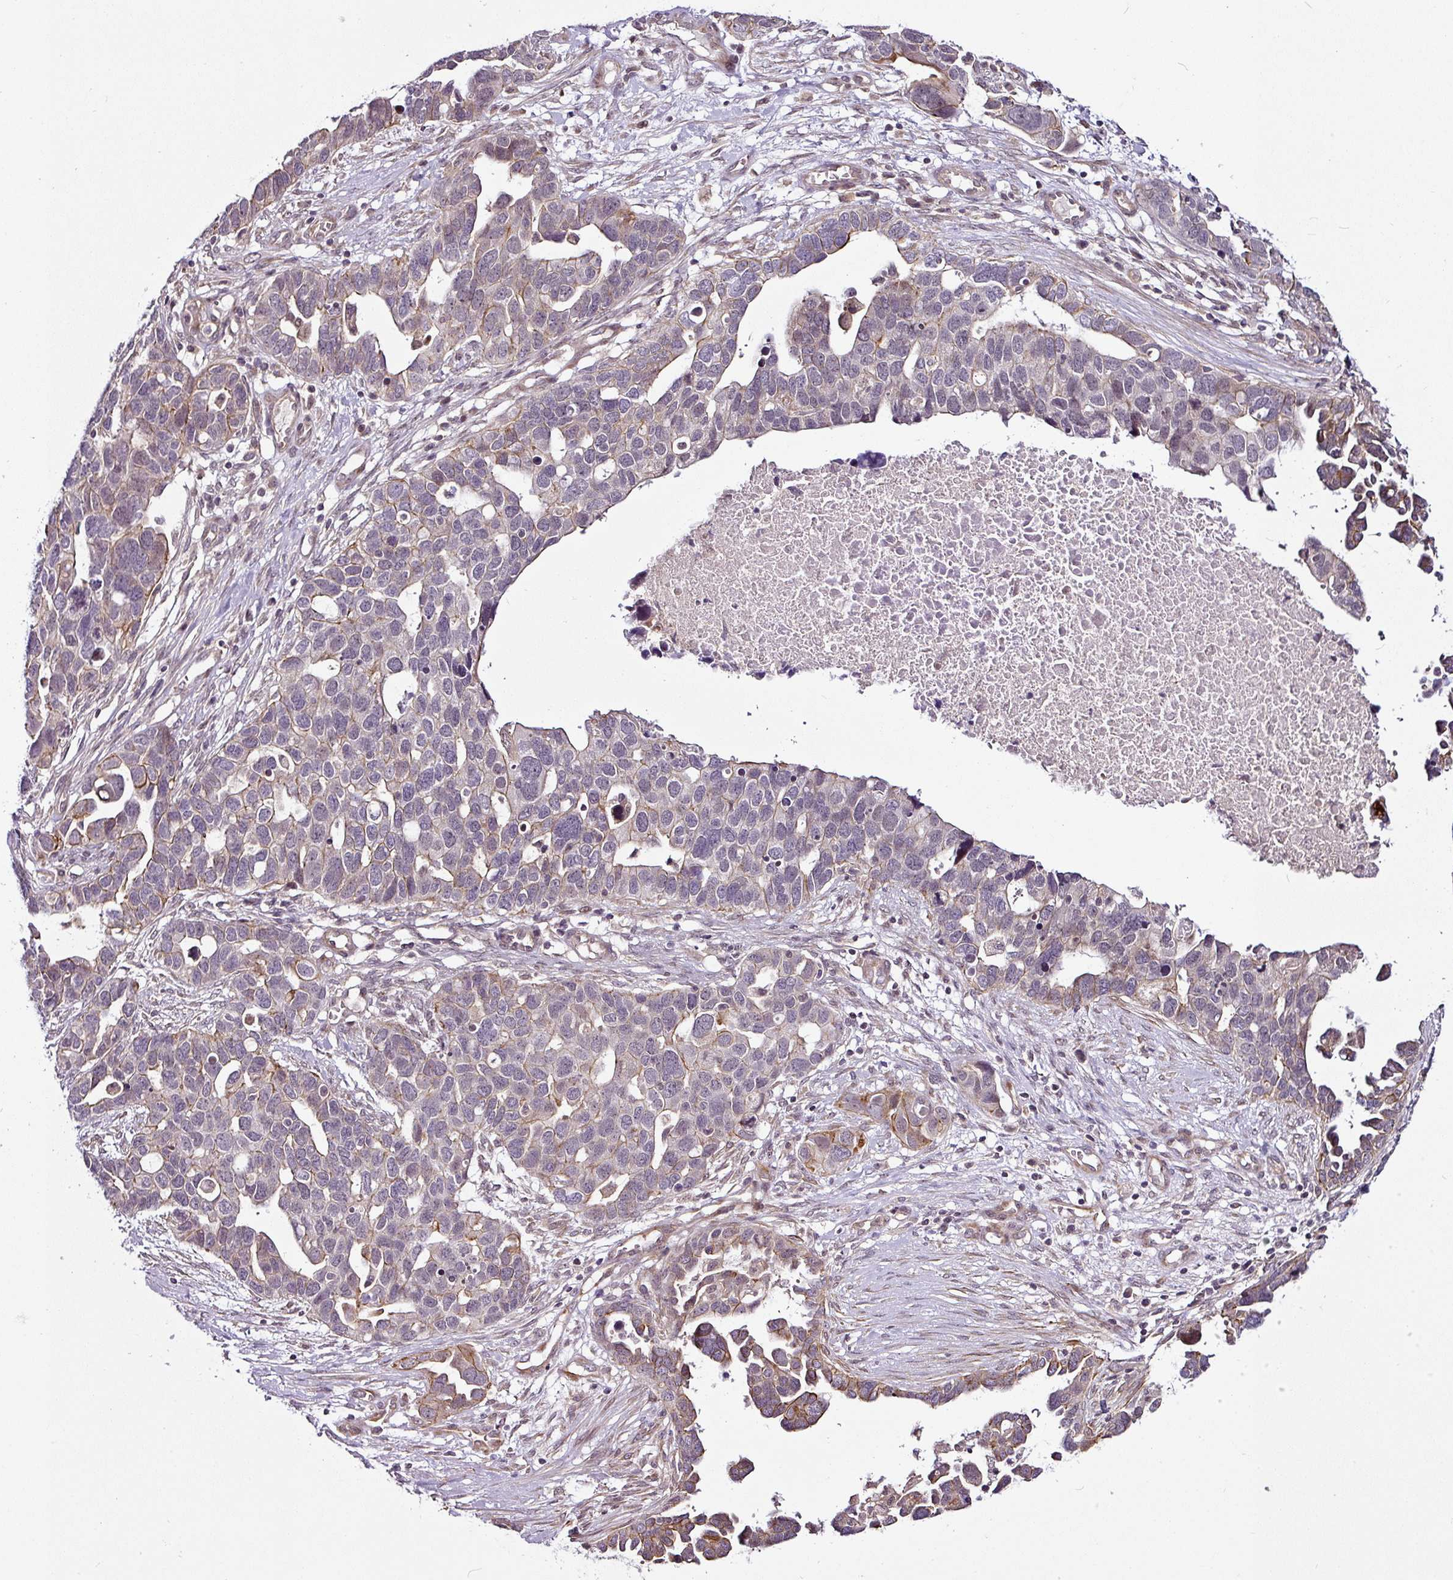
{"staining": {"intensity": "moderate", "quantity": "<25%", "location": "cytoplasmic/membranous"}, "tissue": "ovarian cancer", "cell_type": "Tumor cells", "image_type": "cancer", "snomed": [{"axis": "morphology", "description": "Cystadenocarcinoma, serous, NOS"}, {"axis": "topography", "description": "Ovary"}], "caption": "Human ovarian cancer stained with a brown dye displays moderate cytoplasmic/membranous positive expression in approximately <25% of tumor cells.", "gene": "DCAF13", "patient": {"sex": "female", "age": 54}}